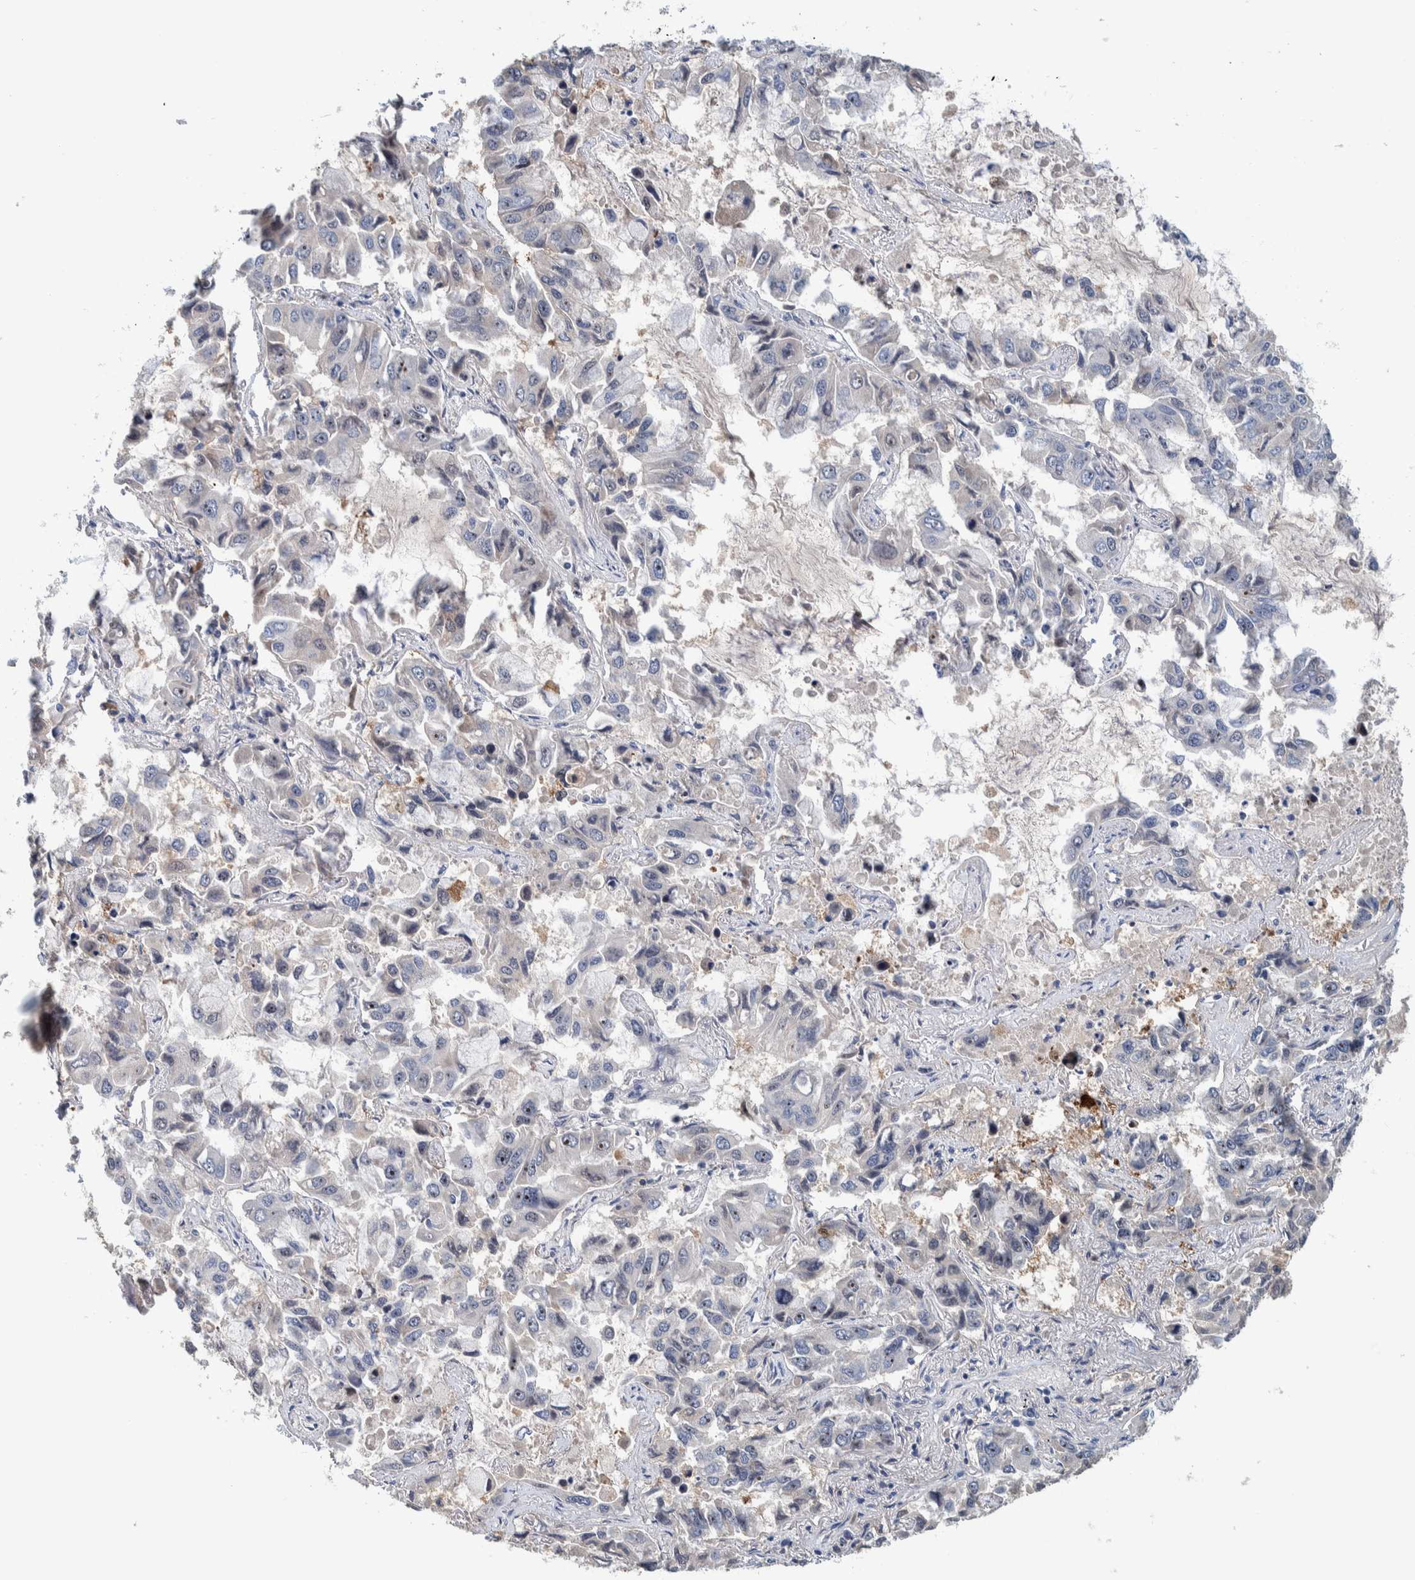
{"staining": {"intensity": "moderate", "quantity": "<25%", "location": "nuclear"}, "tissue": "lung cancer", "cell_type": "Tumor cells", "image_type": "cancer", "snomed": [{"axis": "morphology", "description": "Adenocarcinoma, NOS"}, {"axis": "topography", "description": "Lung"}], "caption": "Immunohistochemistry (IHC) (DAB (3,3'-diaminobenzidine)) staining of adenocarcinoma (lung) reveals moderate nuclear protein staining in approximately <25% of tumor cells. Ihc stains the protein in brown and the nuclei are stained blue.", "gene": "NOL11", "patient": {"sex": "male", "age": 64}}